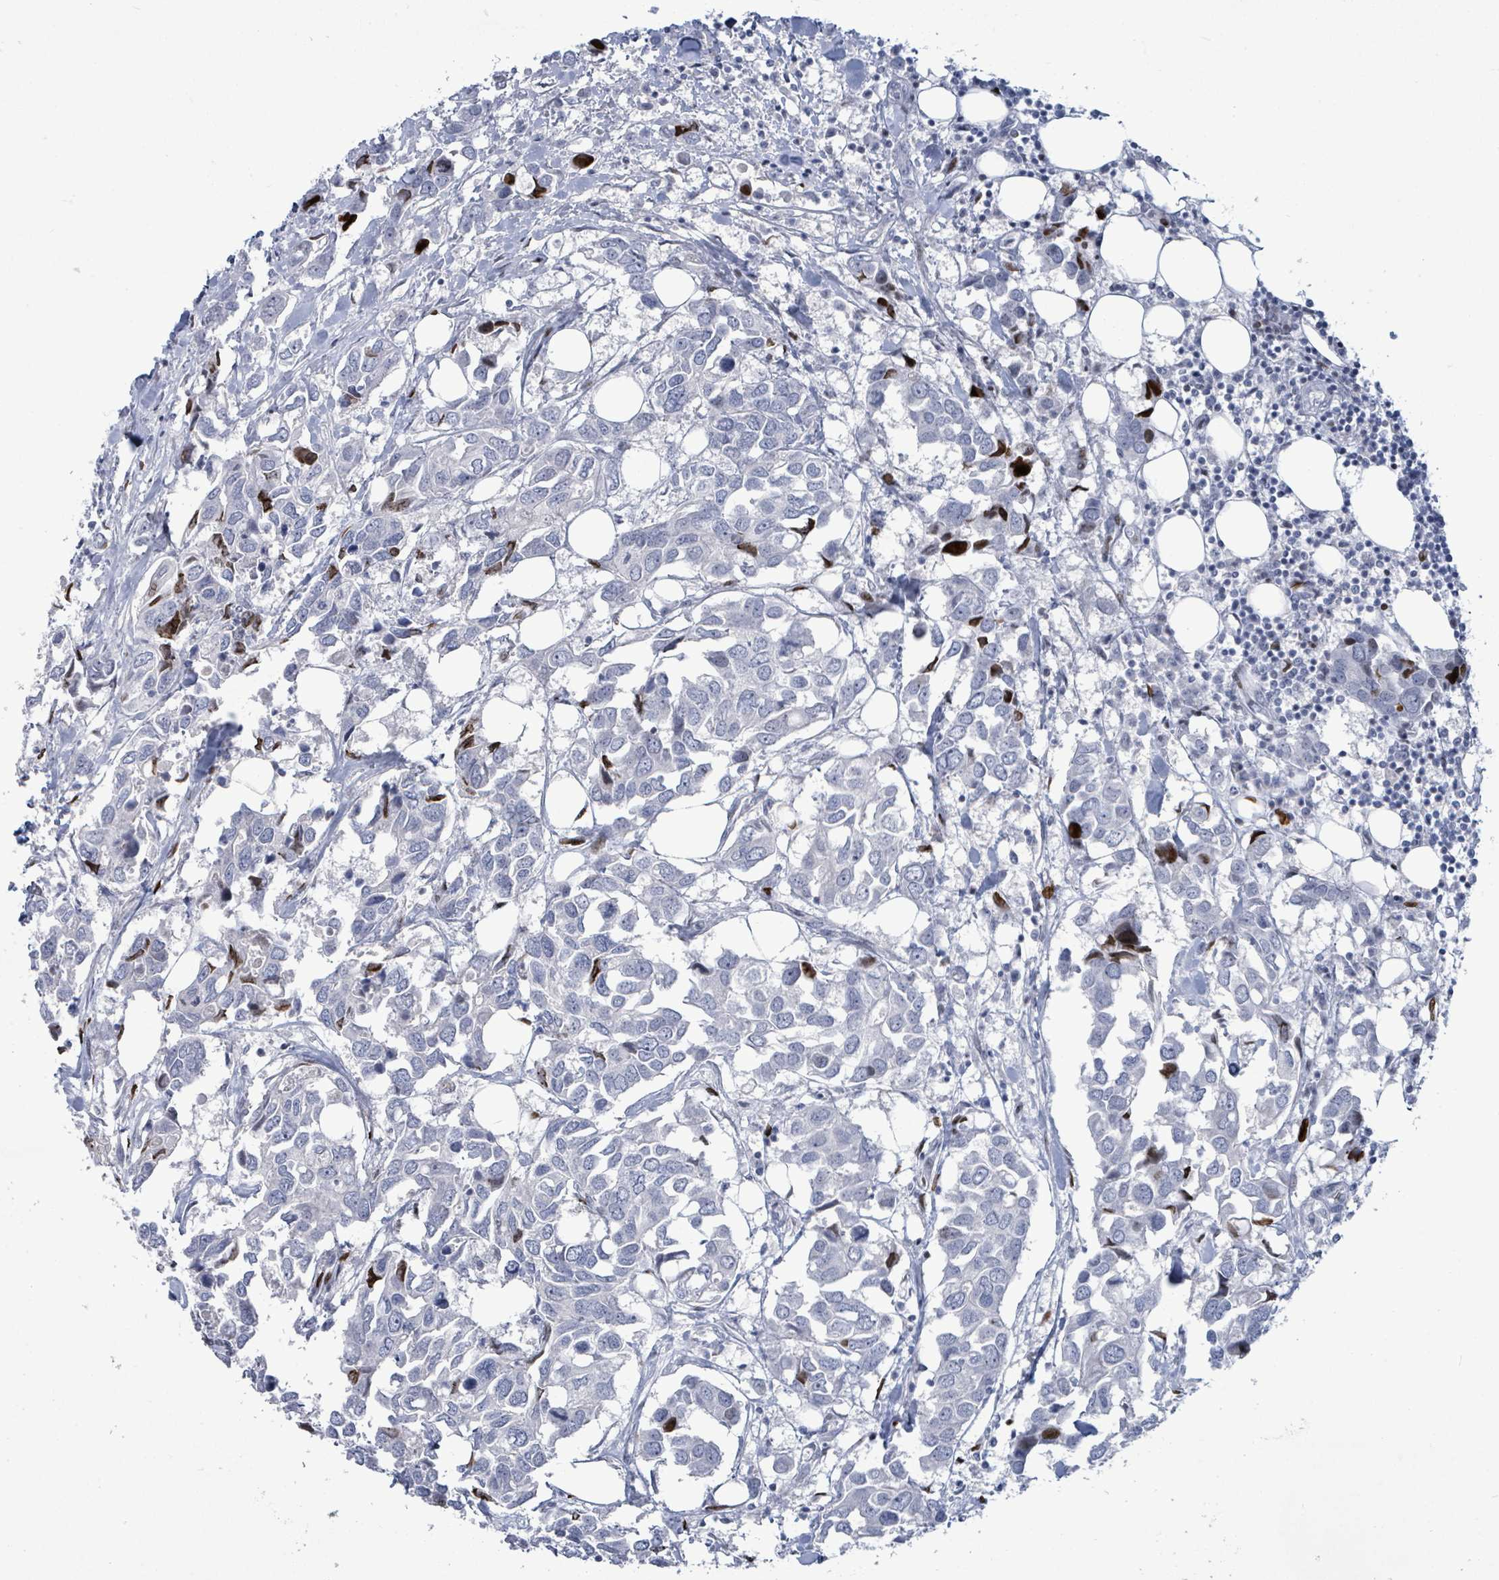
{"staining": {"intensity": "moderate", "quantity": "<25%", "location": "nuclear"}, "tissue": "breast cancer", "cell_type": "Tumor cells", "image_type": "cancer", "snomed": [{"axis": "morphology", "description": "Duct carcinoma"}, {"axis": "topography", "description": "Breast"}], "caption": "High-power microscopy captured an immunohistochemistry (IHC) image of breast cancer (invasive ductal carcinoma), revealing moderate nuclear staining in approximately <25% of tumor cells.", "gene": "MALL", "patient": {"sex": "female", "age": 83}}